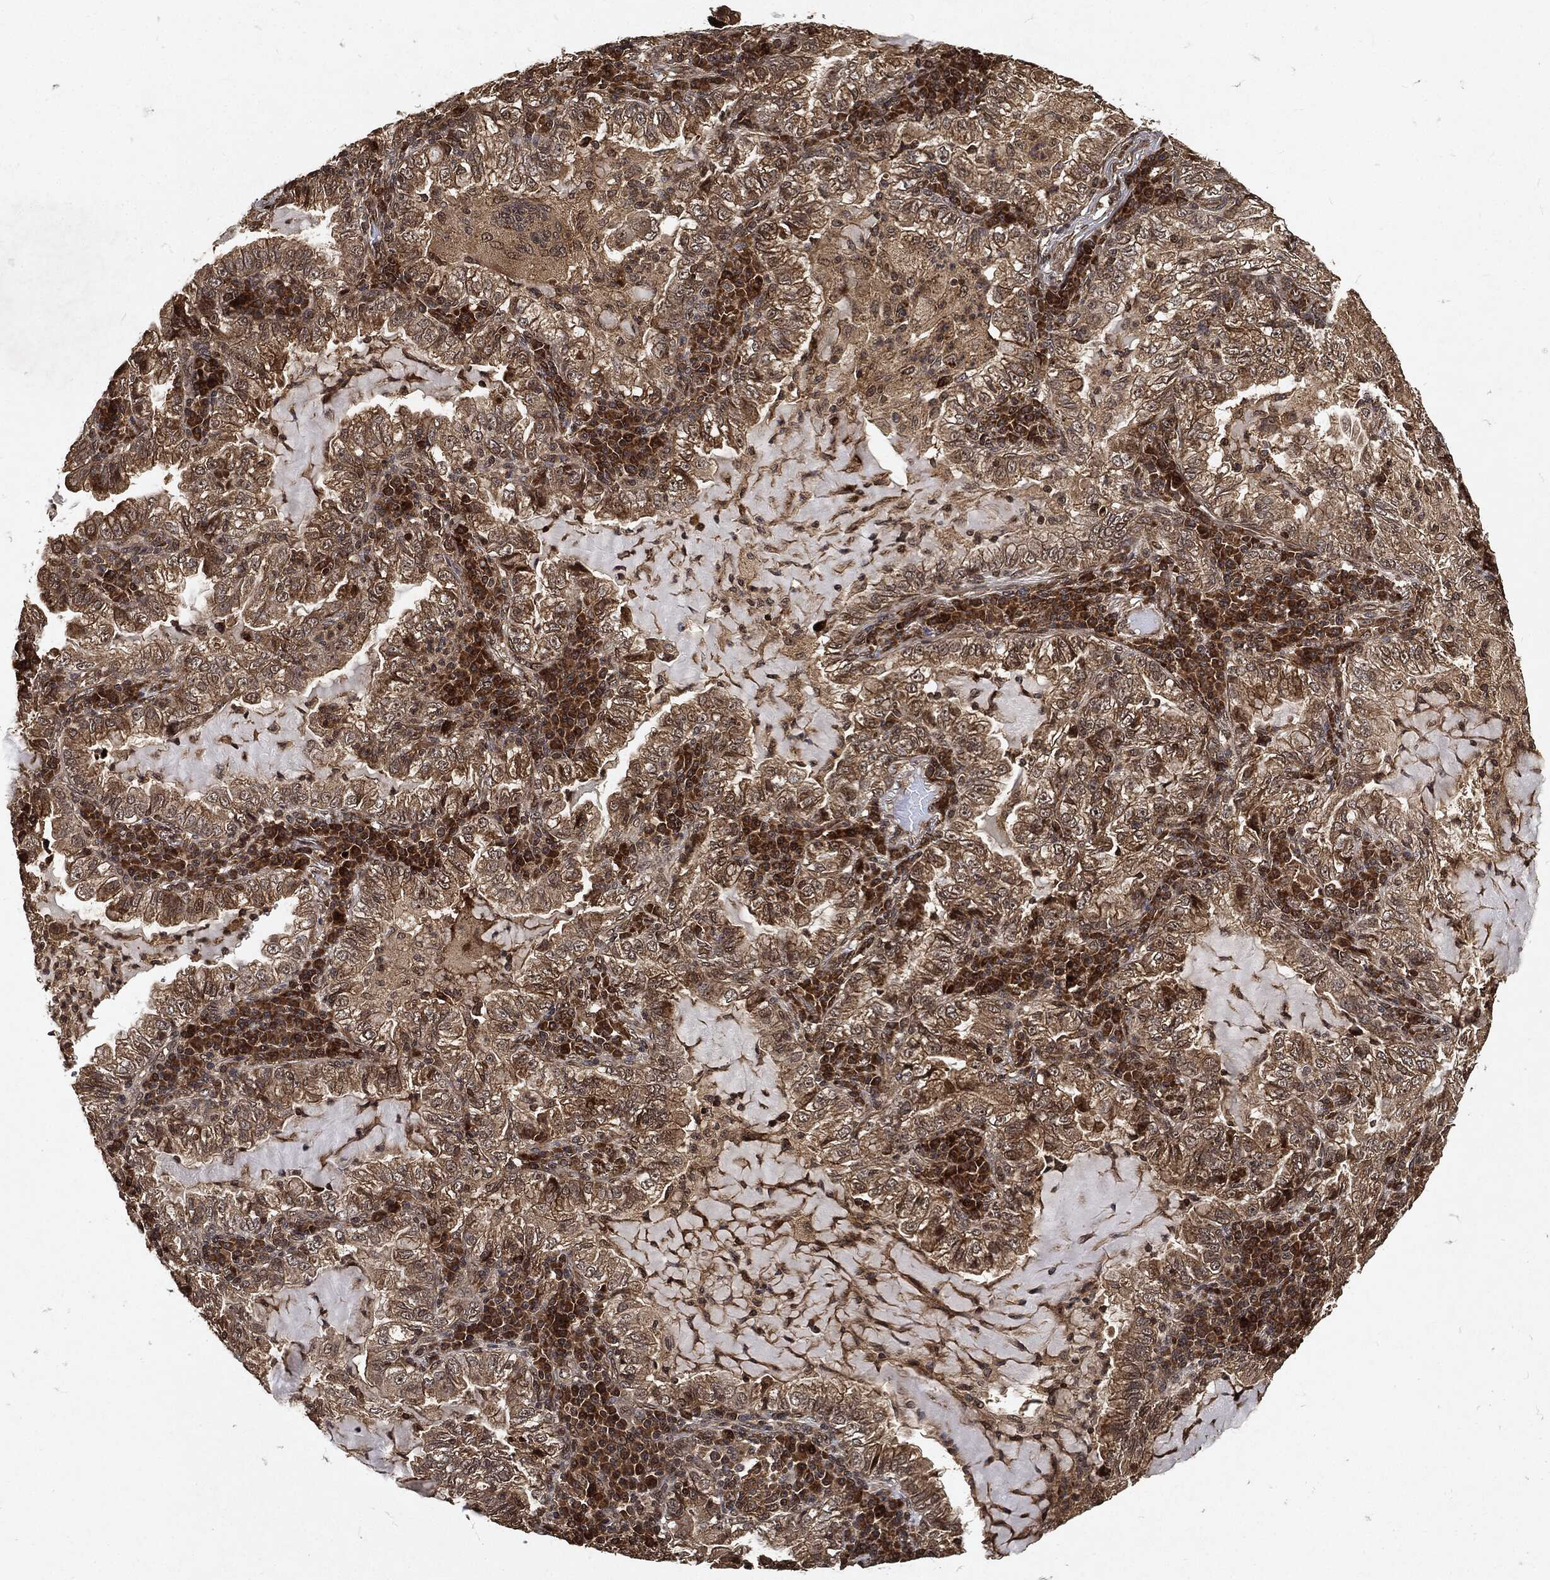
{"staining": {"intensity": "moderate", "quantity": ">75%", "location": "cytoplasmic/membranous"}, "tissue": "lung cancer", "cell_type": "Tumor cells", "image_type": "cancer", "snomed": [{"axis": "morphology", "description": "Adenocarcinoma, NOS"}, {"axis": "topography", "description": "Lung"}], "caption": "Lung cancer was stained to show a protein in brown. There is medium levels of moderate cytoplasmic/membranous staining in about >75% of tumor cells.", "gene": "ZNF226", "patient": {"sex": "female", "age": 73}}